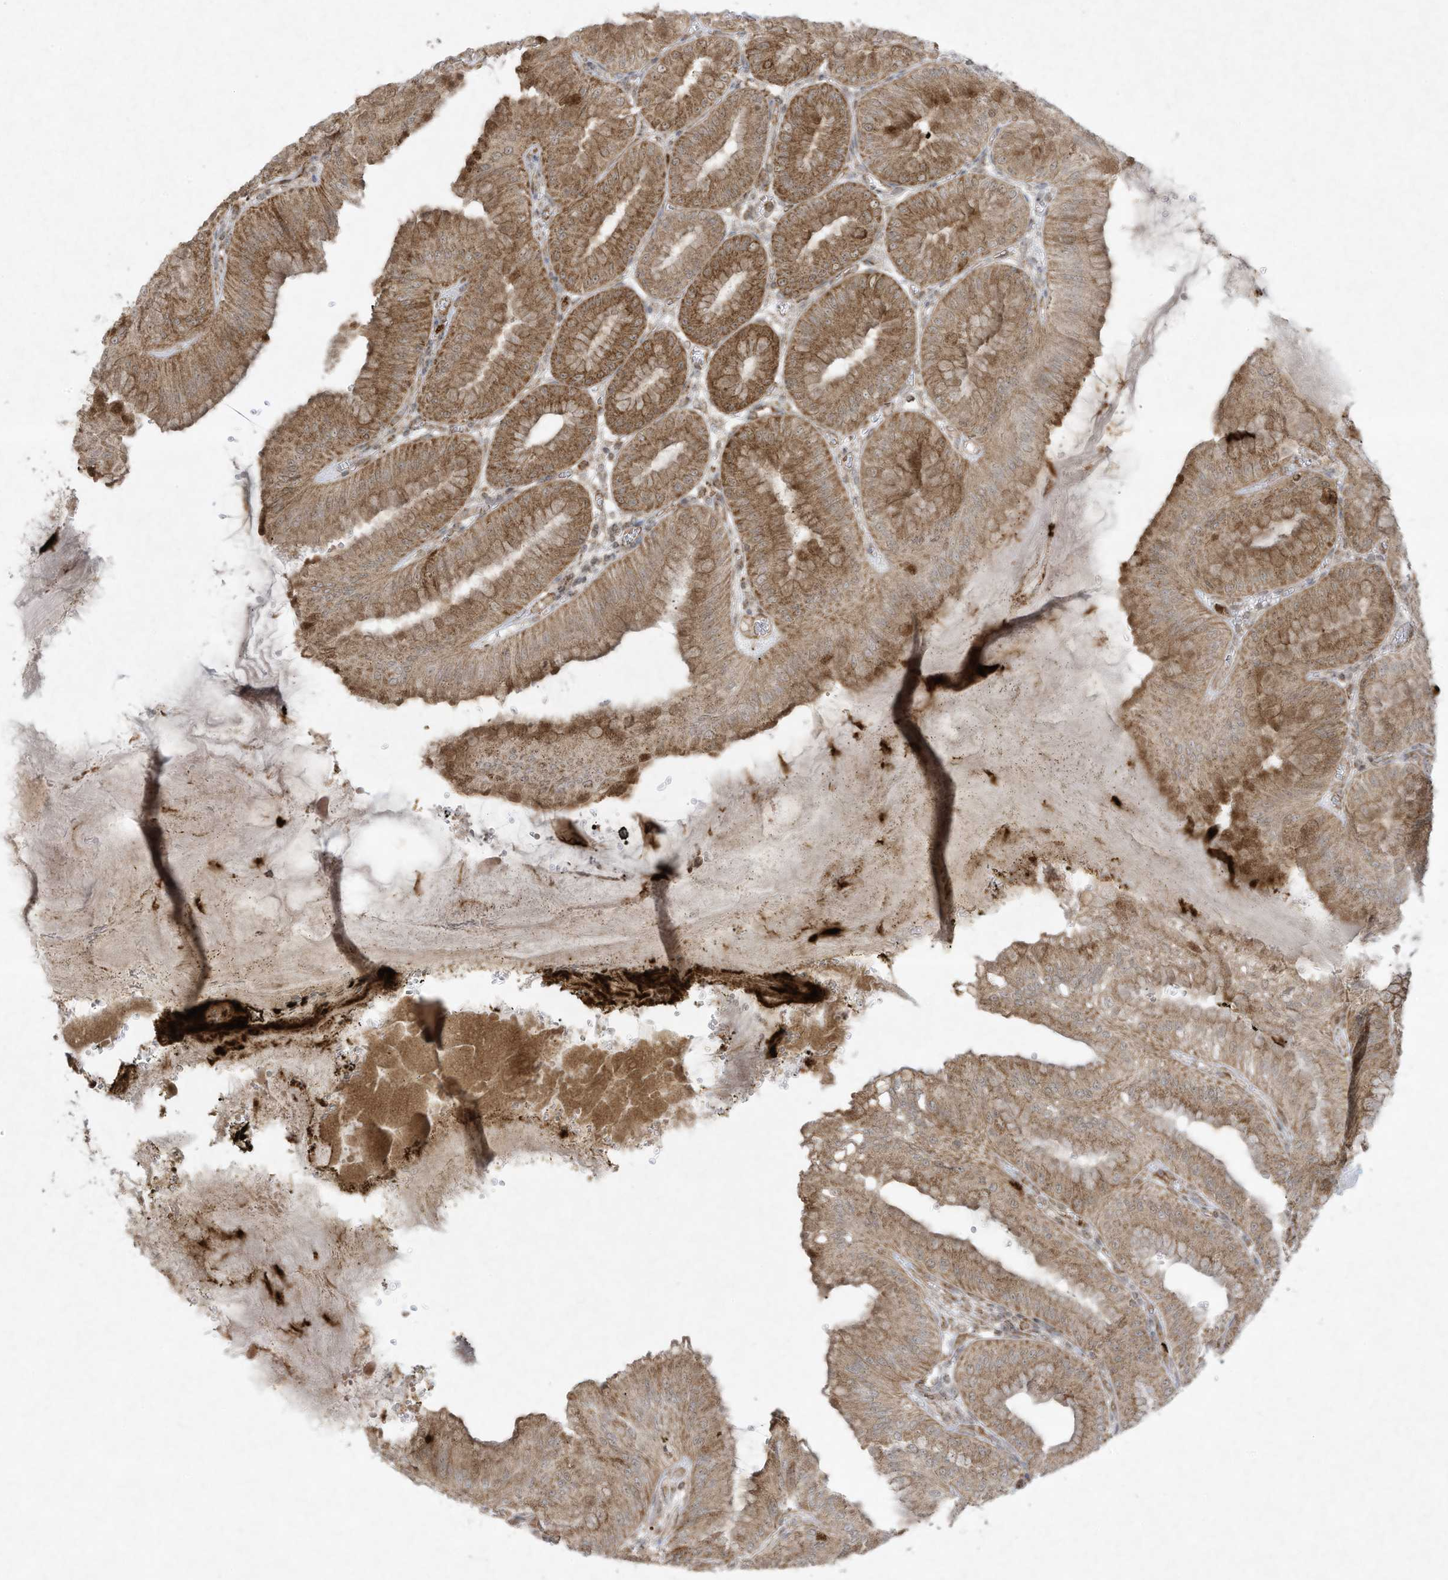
{"staining": {"intensity": "strong", "quantity": ">75%", "location": "cytoplasmic/membranous"}, "tissue": "stomach", "cell_type": "Glandular cells", "image_type": "normal", "snomed": [{"axis": "morphology", "description": "Normal tissue, NOS"}, {"axis": "topography", "description": "Stomach, lower"}], "caption": "This is a histology image of immunohistochemistry (IHC) staining of unremarkable stomach, which shows strong positivity in the cytoplasmic/membranous of glandular cells.", "gene": "CHRNA4", "patient": {"sex": "male", "age": 71}}